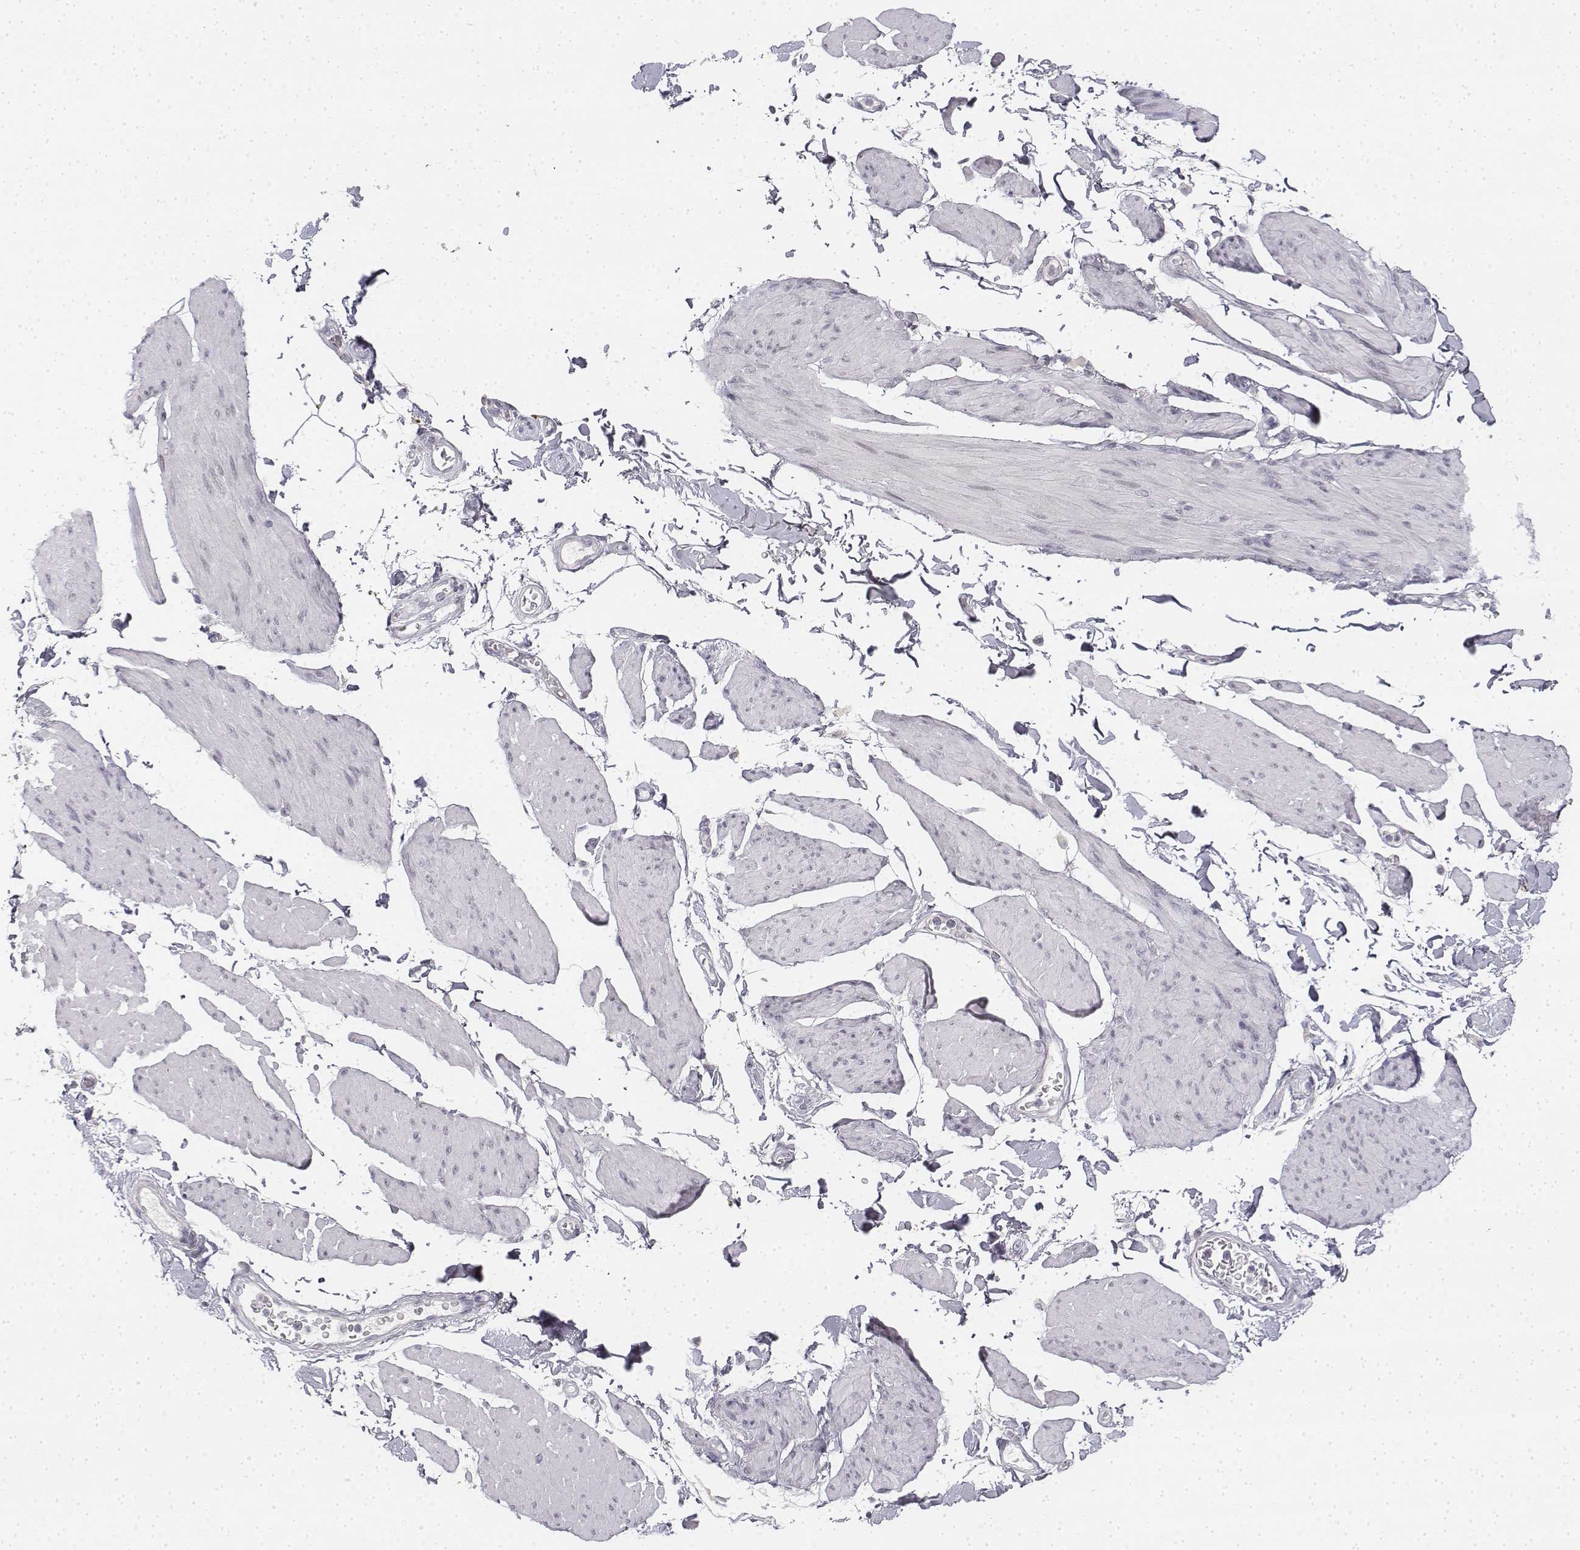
{"staining": {"intensity": "negative", "quantity": "none", "location": "none"}, "tissue": "smooth muscle", "cell_type": "Smooth muscle cells", "image_type": "normal", "snomed": [{"axis": "morphology", "description": "Normal tissue, NOS"}, {"axis": "topography", "description": "Adipose tissue"}, {"axis": "topography", "description": "Smooth muscle"}, {"axis": "topography", "description": "Peripheral nerve tissue"}], "caption": "DAB (3,3'-diaminobenzidine) immunohistochemical staining of unremarkable human smooth muscle displays no significant expression in smooth muscle cells.", "gene": "KRT84", "patient": {"sex": "male", "age": 83}}